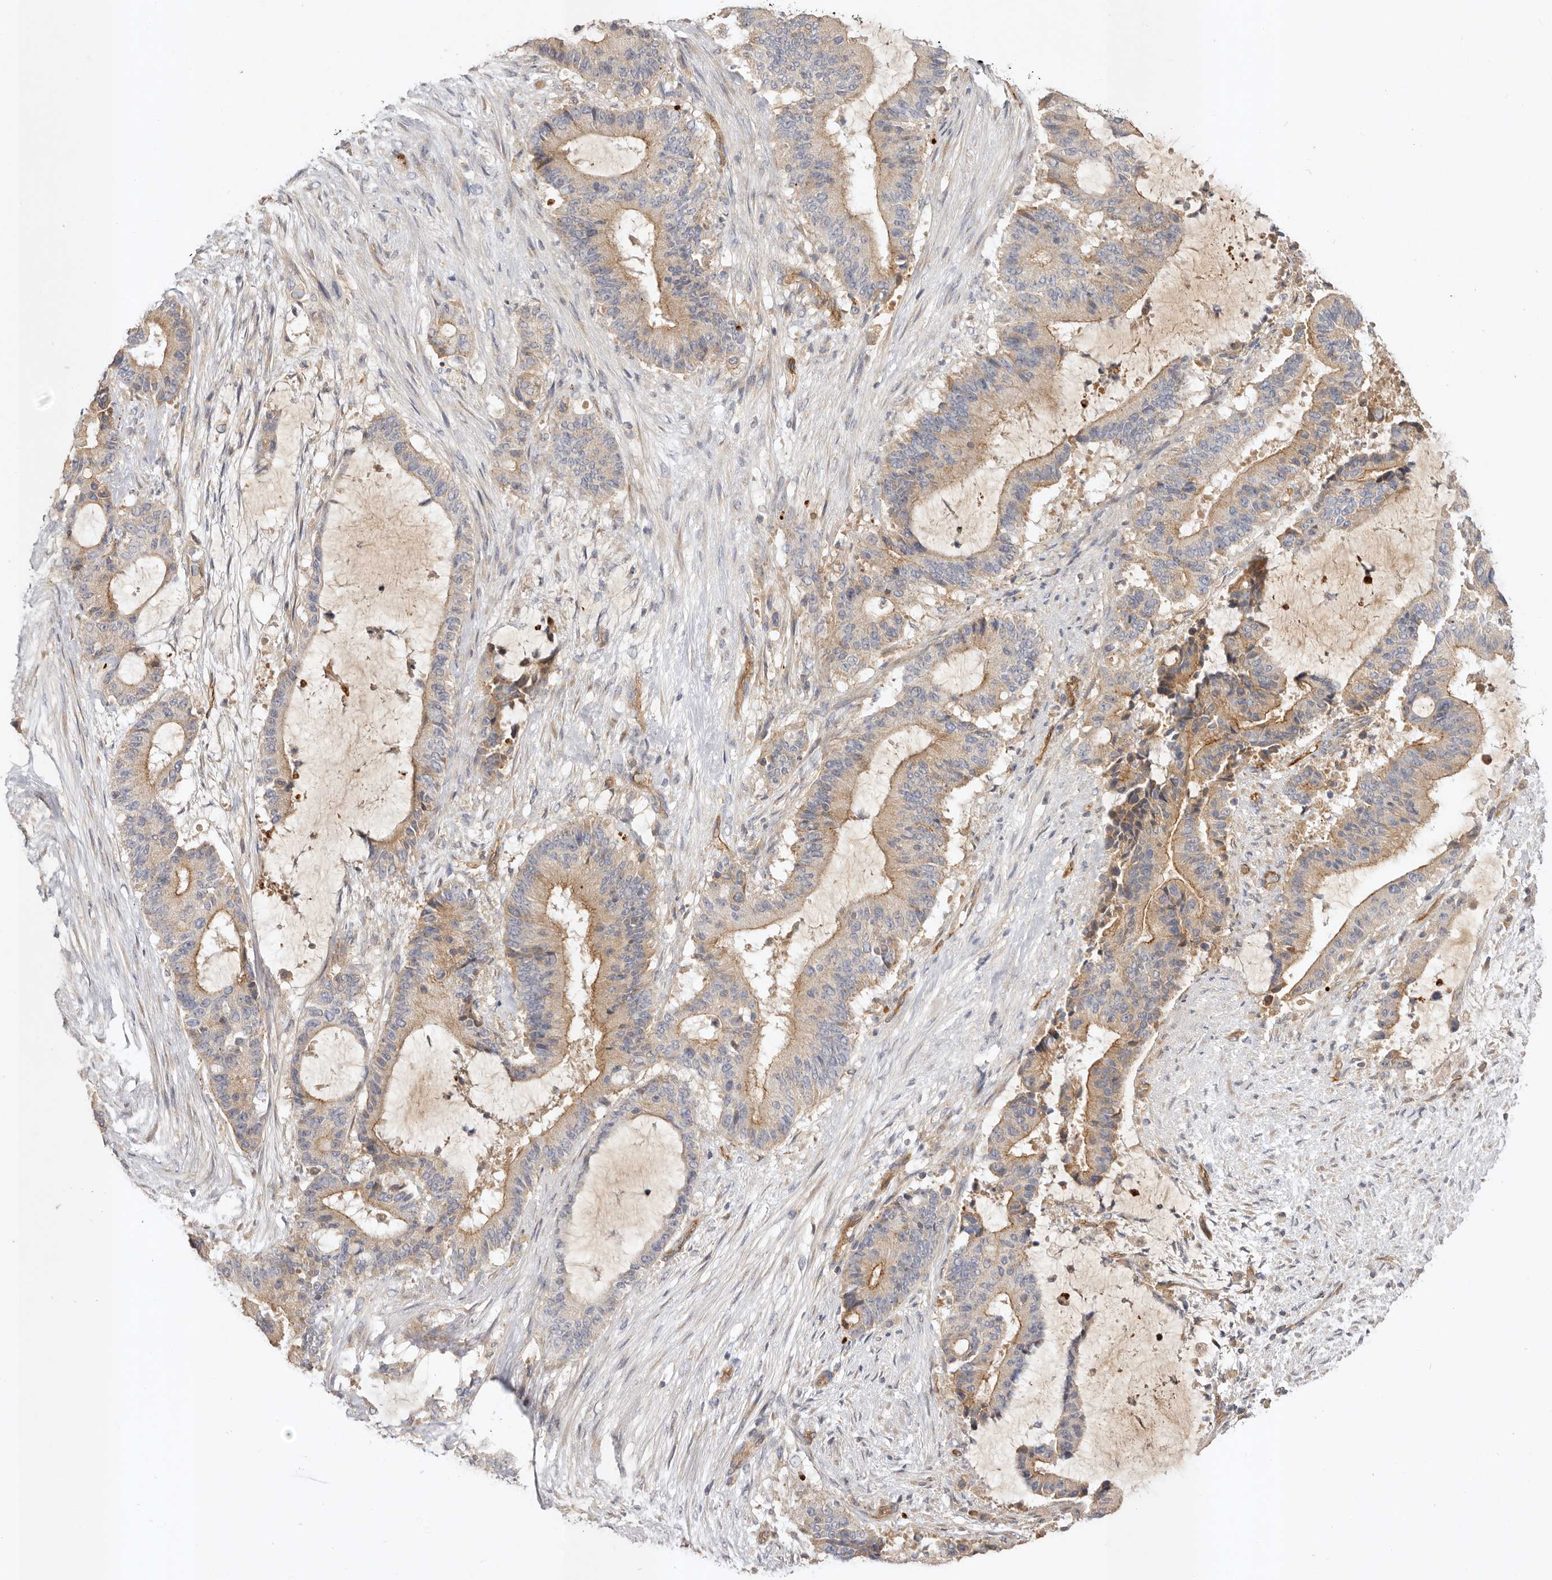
{"staining": {"intensity": "moderate", "quantity": "25%-75%", "location": "cytoplasmic/membranous"}, "tissue": "liver cancer", "cell_type": "Tumor cells", "image_type": "cancer", "snomed": [{"axis": "morphology", "description": "Normal tissue, NOS"}, {"axis": "morphology", "description": "Cholangiocarcinoma"}, {"axis": "topography", "description": "Liver"}, {"axis": "topography", "description": "Peripheral nerve tissue"}], "caption": "The immunohistochemical stain labels moderate cytoplasmic/membranous expression in tumor cells of cholangiocarcinoma (liver) tissue.", "gene": "ADAMTS9", "patient": {"sex": "female", "age": 73}}